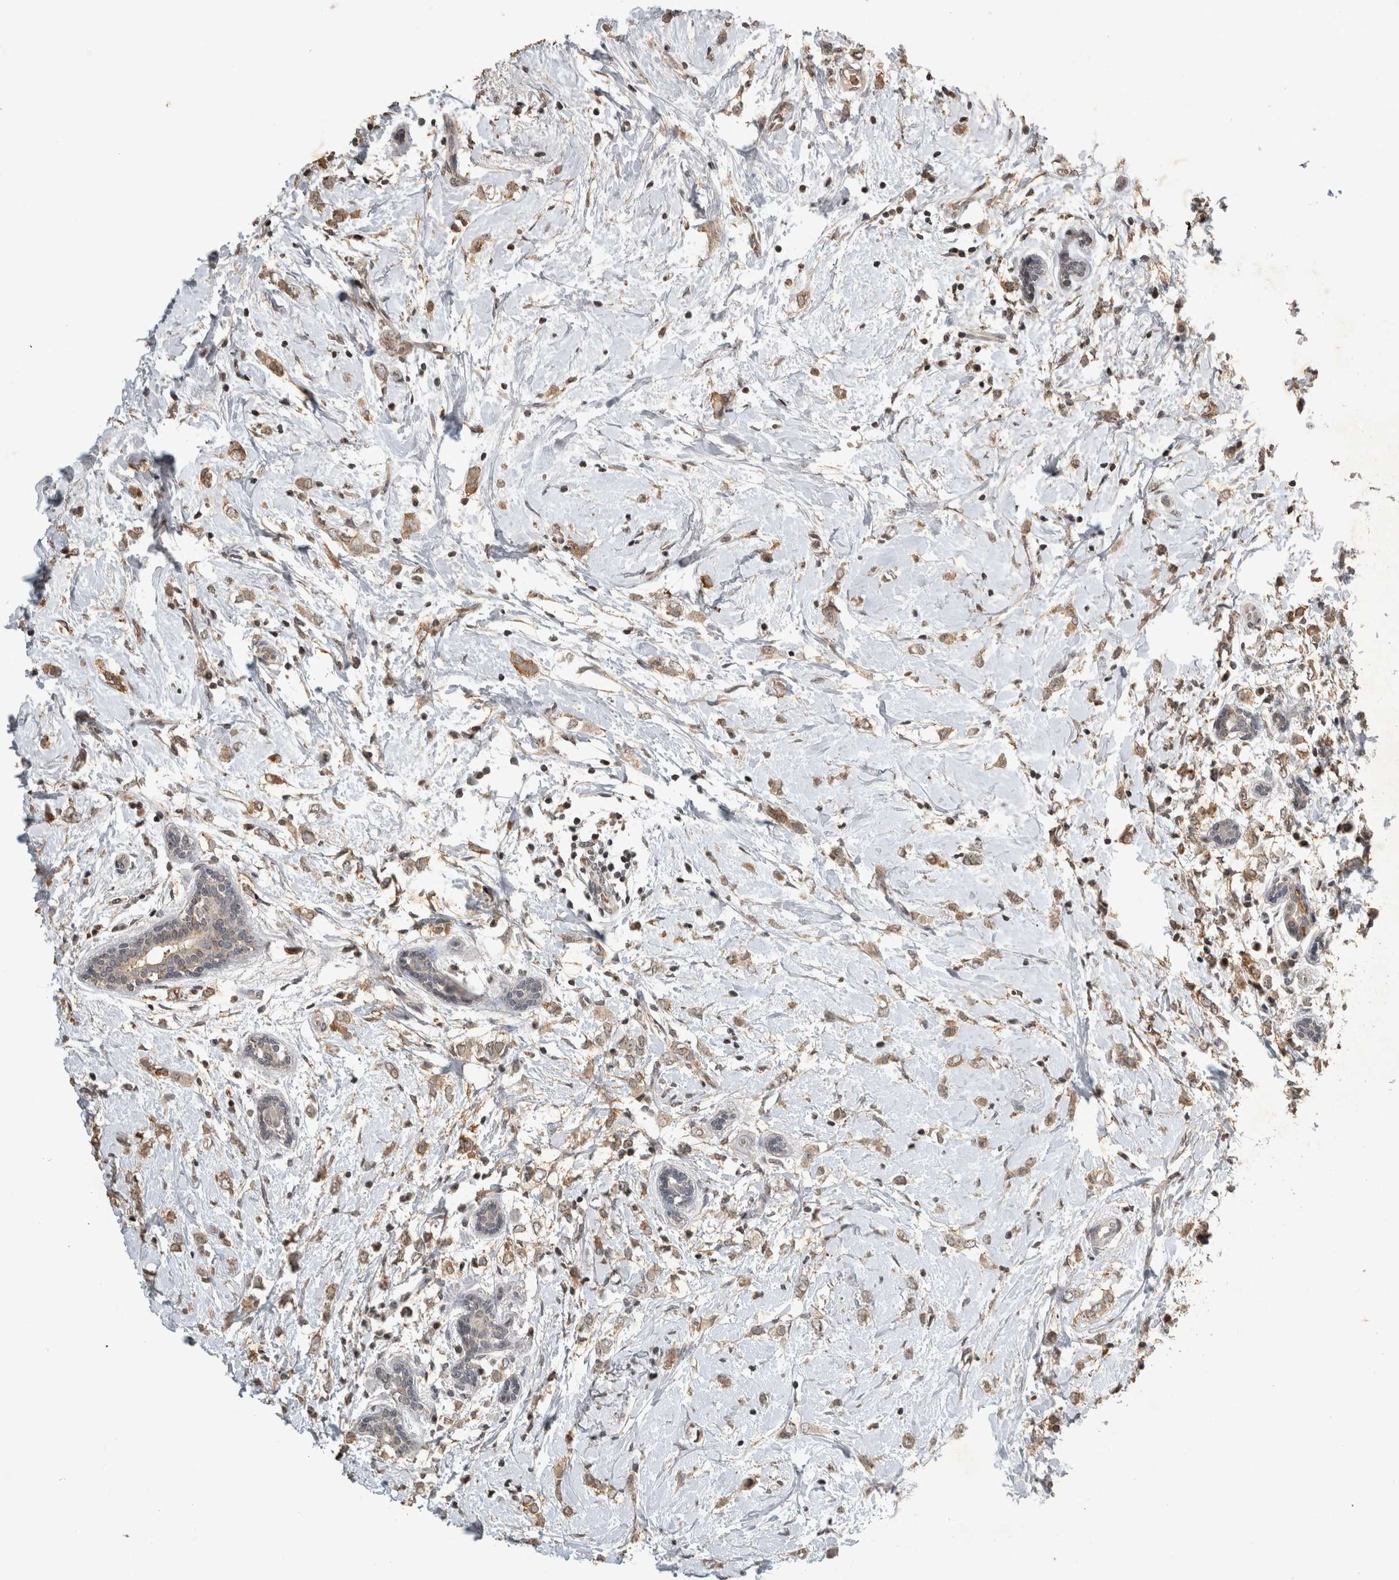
{"staining": {"intensity": "moderate", "quantity": ">75%", "location": "cytoplasmic/membranous"}, "tissue": "breast cancer", "cell_type": "Tumor cells", "image_type": "cancer", "snomed": [{"axis": "morphology", "description": "Normal tissue, NOS"}, {"axis": "morphology", "description": "Lobular carcinoma"}, {"axis": "topography", "description": "Breast"}], "caption": "This photomicrograph demonstrates immunohistochemistry staining of breast lobular carcinoma, with medium moderate cytoplasmic/membranous positivity in about >75% of tumor cells.", "gene": "HRK", "patient": {"sex": "female", "age": 47}}